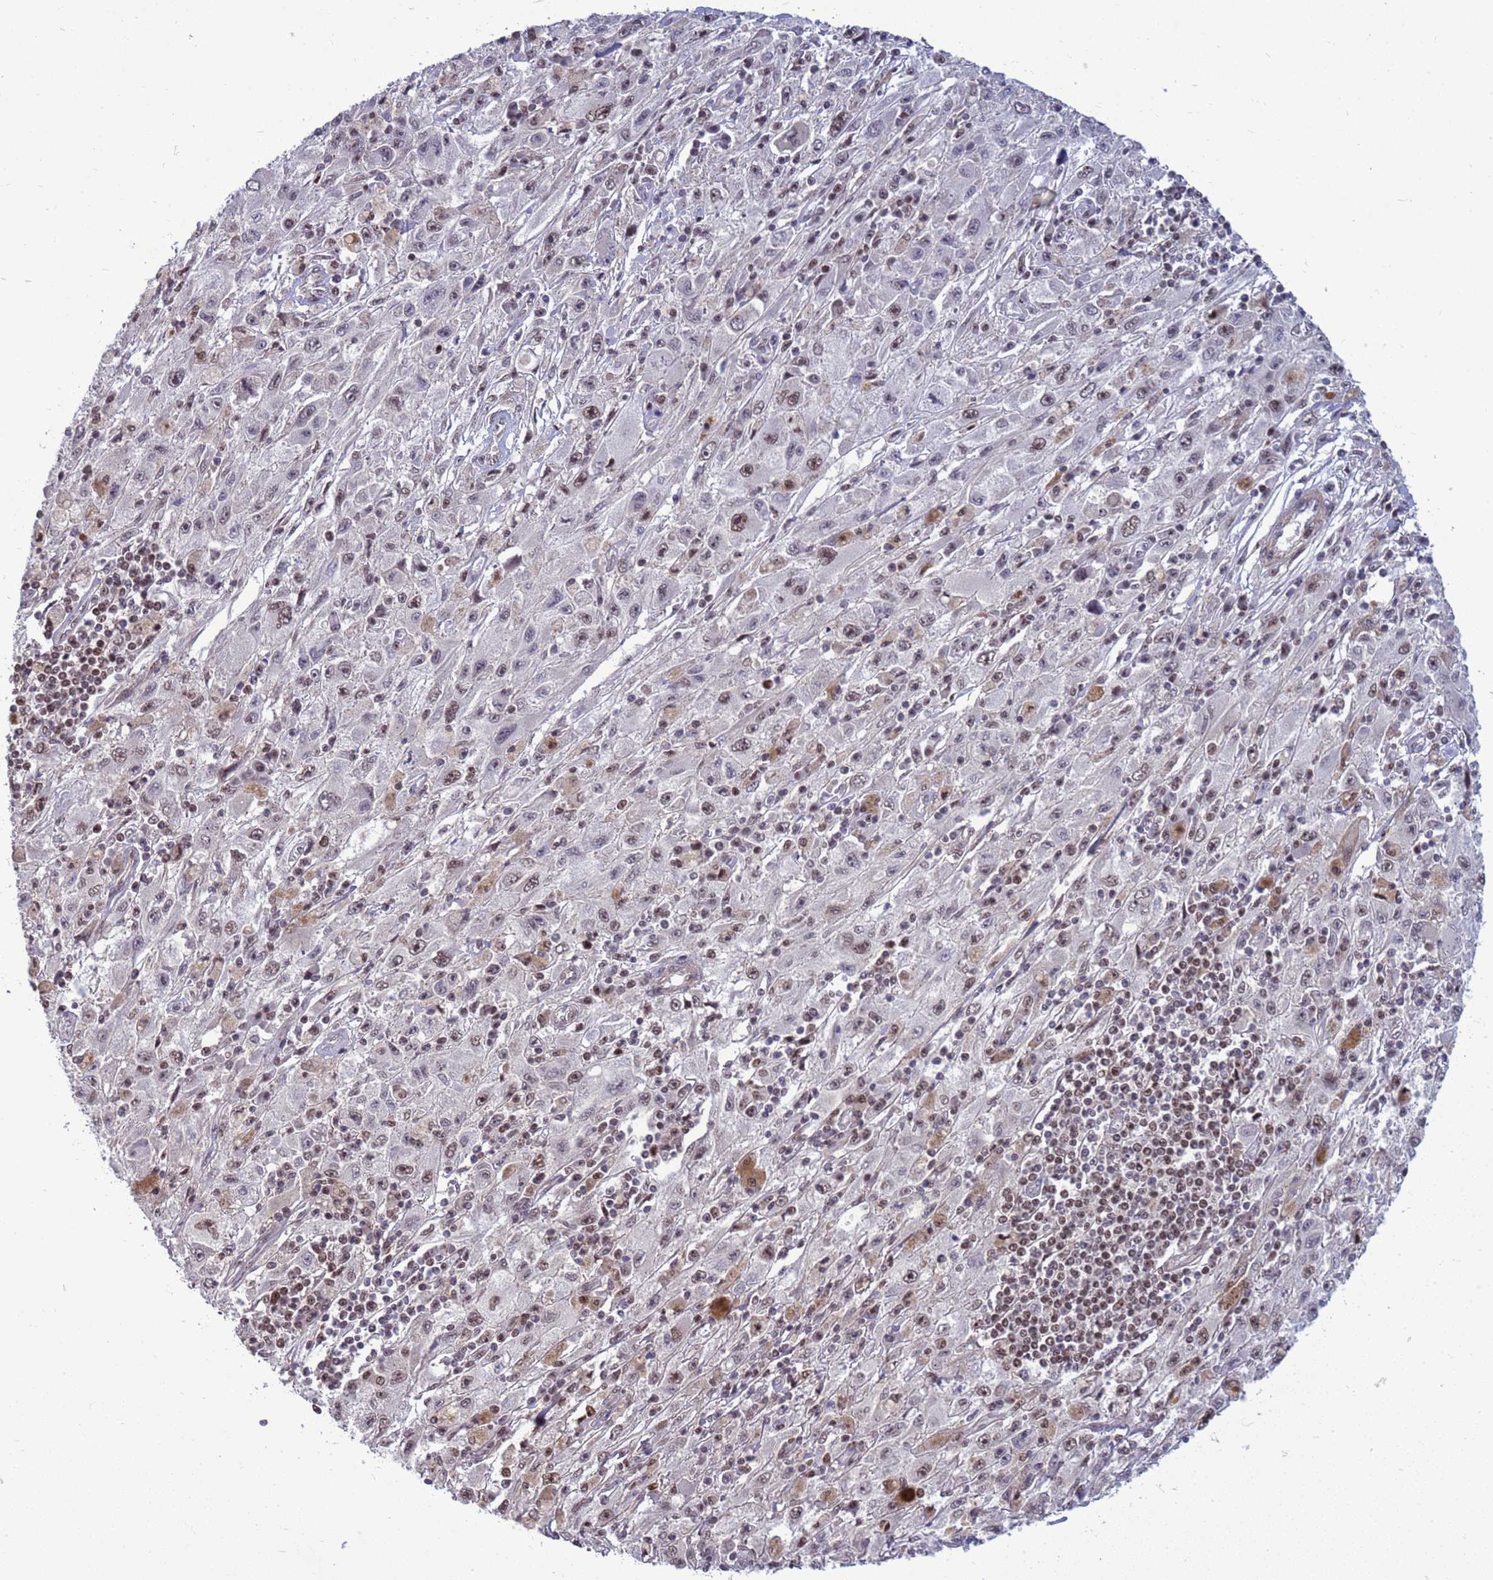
{"staining": {"intensity": "moderate", "quantity": "<25%", "location": "nuclear"}, "tissue": "melanoma", "cell_type": "Tumor cells", "image_type": "cancer", "snomed": [{"axis": "morphology", "description": "Malignant melanoma, Metastatic site"}, {"axis": "topography", "description": "Skin"}], "caption": "Moderate nuclear expression for a protein is present in approximately <25% of tumor cells of melanoma using immunohistochemistry.", "gene": "NSL1", "patient": {"sex": "male", "age": 53}}